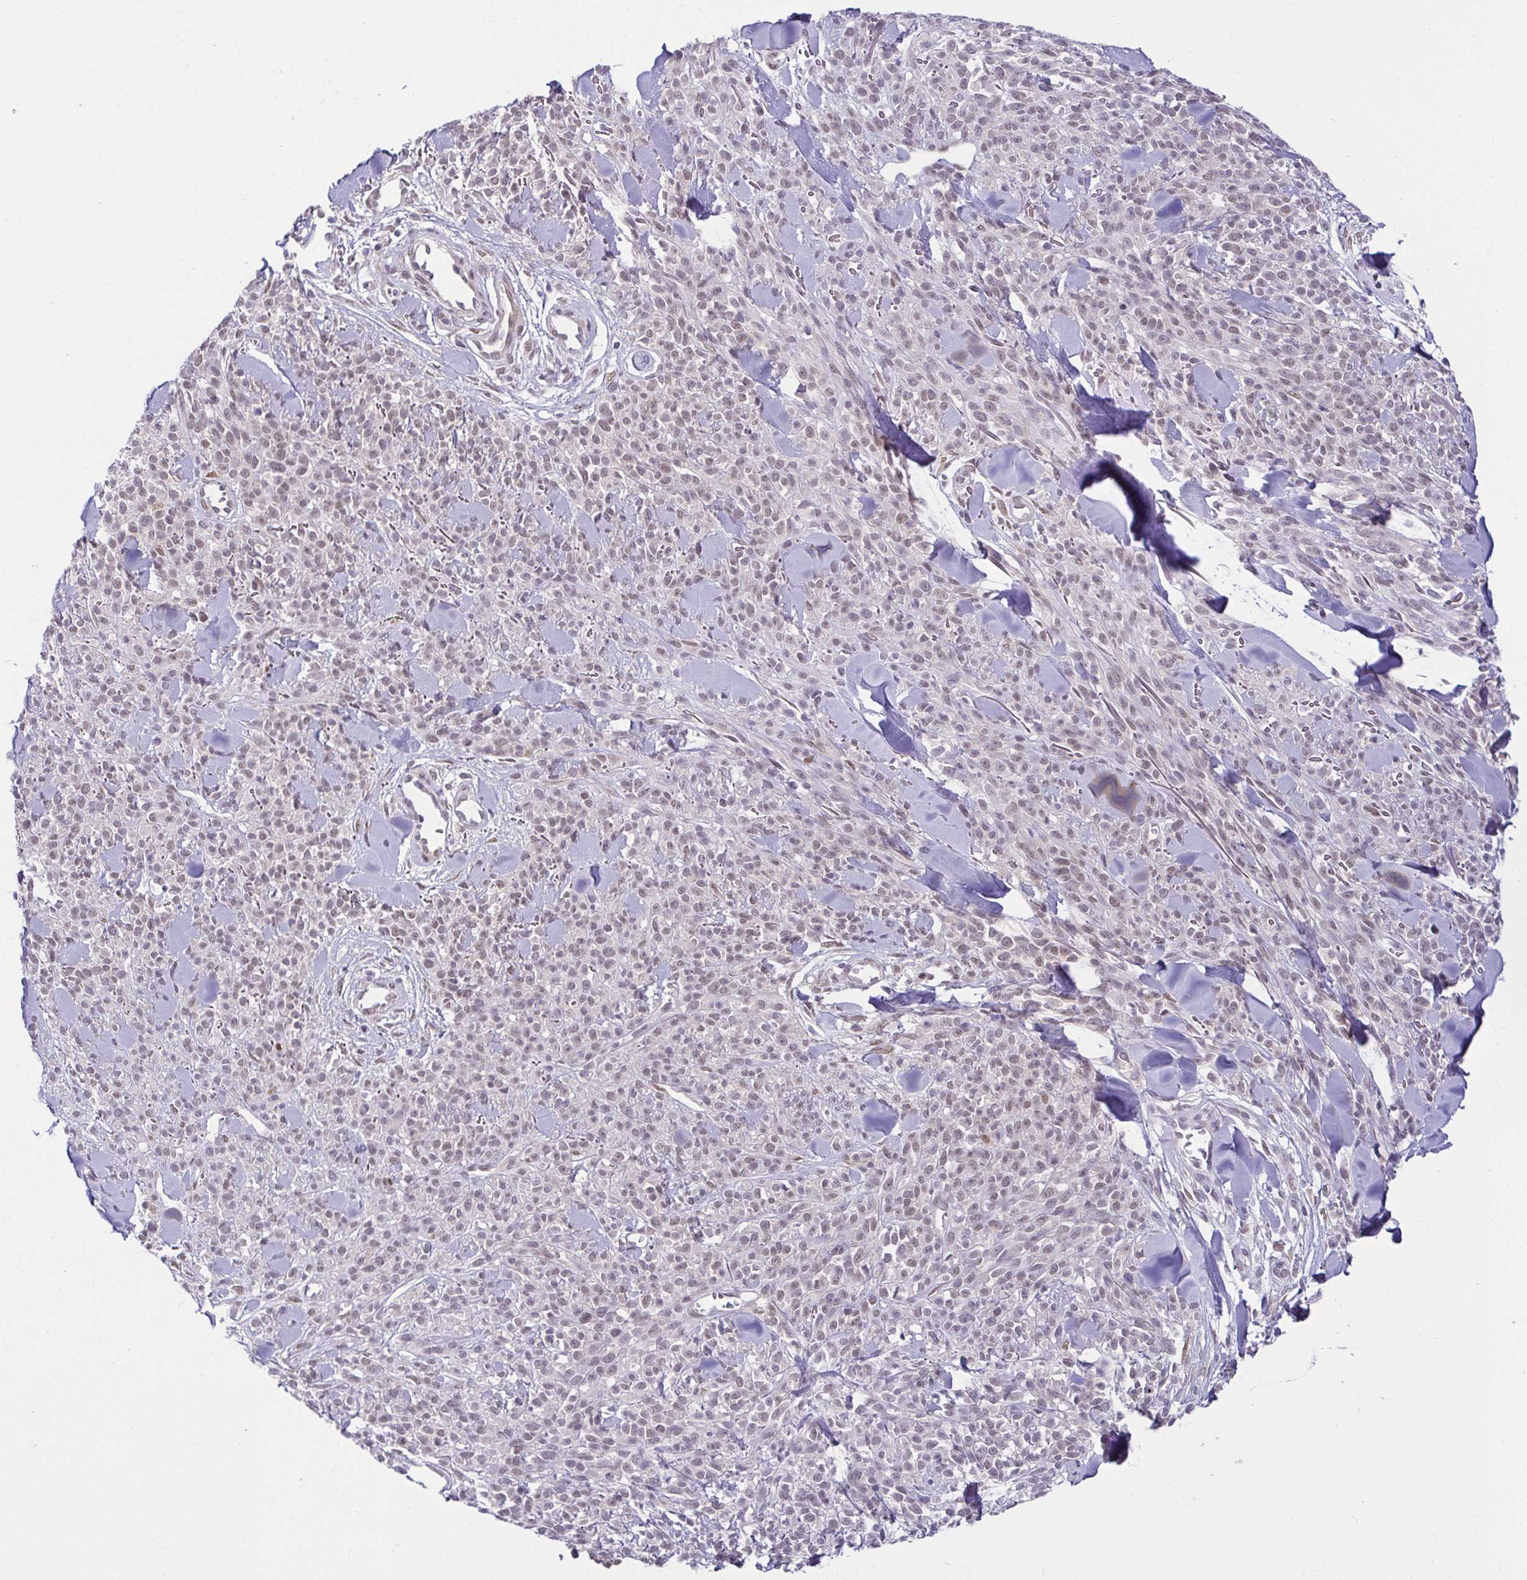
{"staining": {"intensity": "weak", "quantity": "25%-75%", "location": "nuclear"}, "tissue": "melanoma", "cell_type": "Tumor cells", "image_type": "cancer", "snomed": [{"axis": "morphology", "description": "Malignant melanoma, NOS"}, {"axis": "topography", "description": "Skin"}, {"axis": "topography", "description": "Skin of trunk"}], "caption": "Immunohistochemical staining of human melanoma exhibits low levels of weak nuclear positivity in approximately 25%-75% of tumor cells.", "gene": "RBM3", "patient": {"sex": "male", "age": 74}}